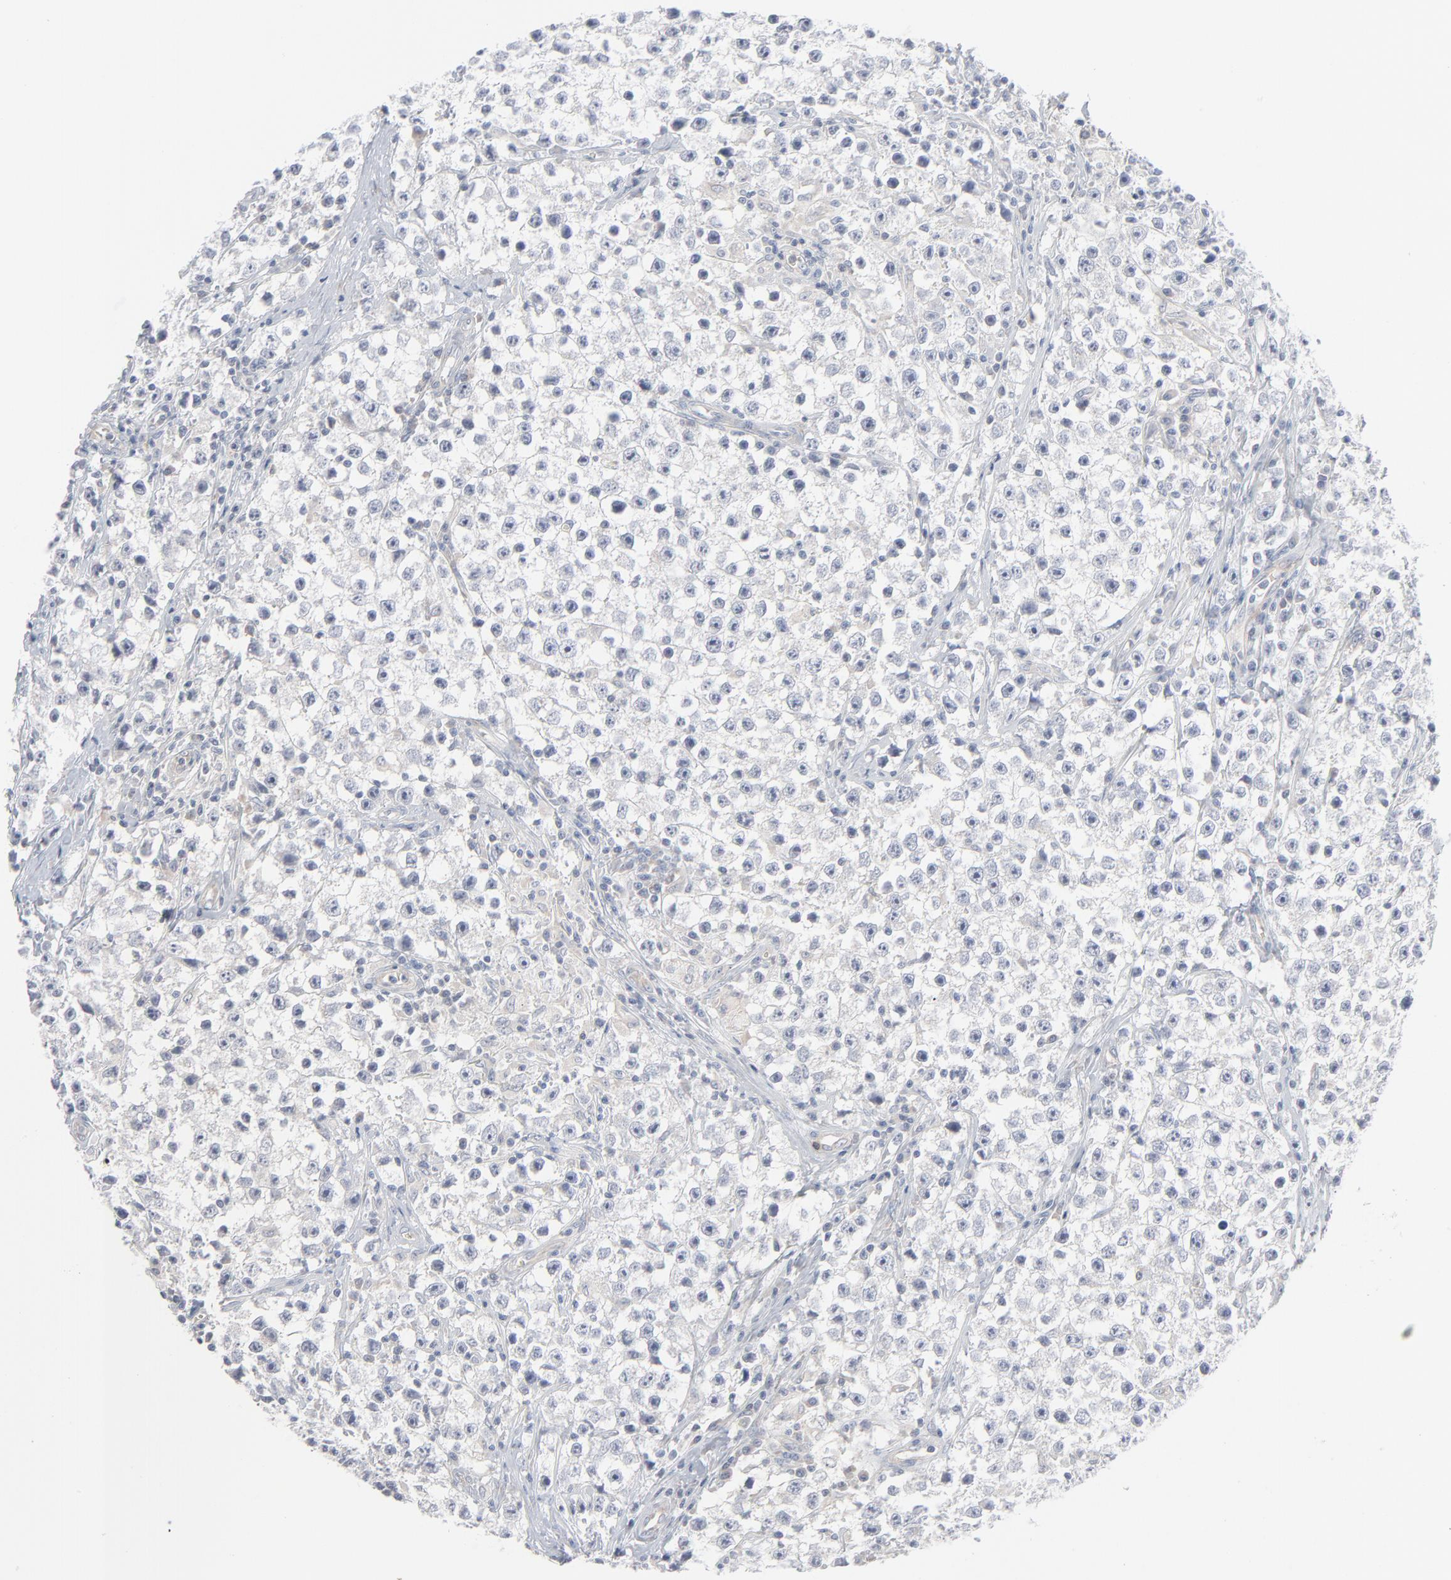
{"staining": {"intensity": "negative", "quantity": "none", "location": "none"}, "tissue": "testis cancer", "cell_type": "Tumor cells", "image_type": "cancer", "snomed": [{"axis": "morphology", "description": "Seminoma, NOS"}, {"axis": "topography", "description": "Testis"}], "caption": "This is an IHC photomicrograph of human testis cancer. There is no expression in tumor cells.", "gene": "KDSR", "patient": {"sex": "male", "age": 35}}